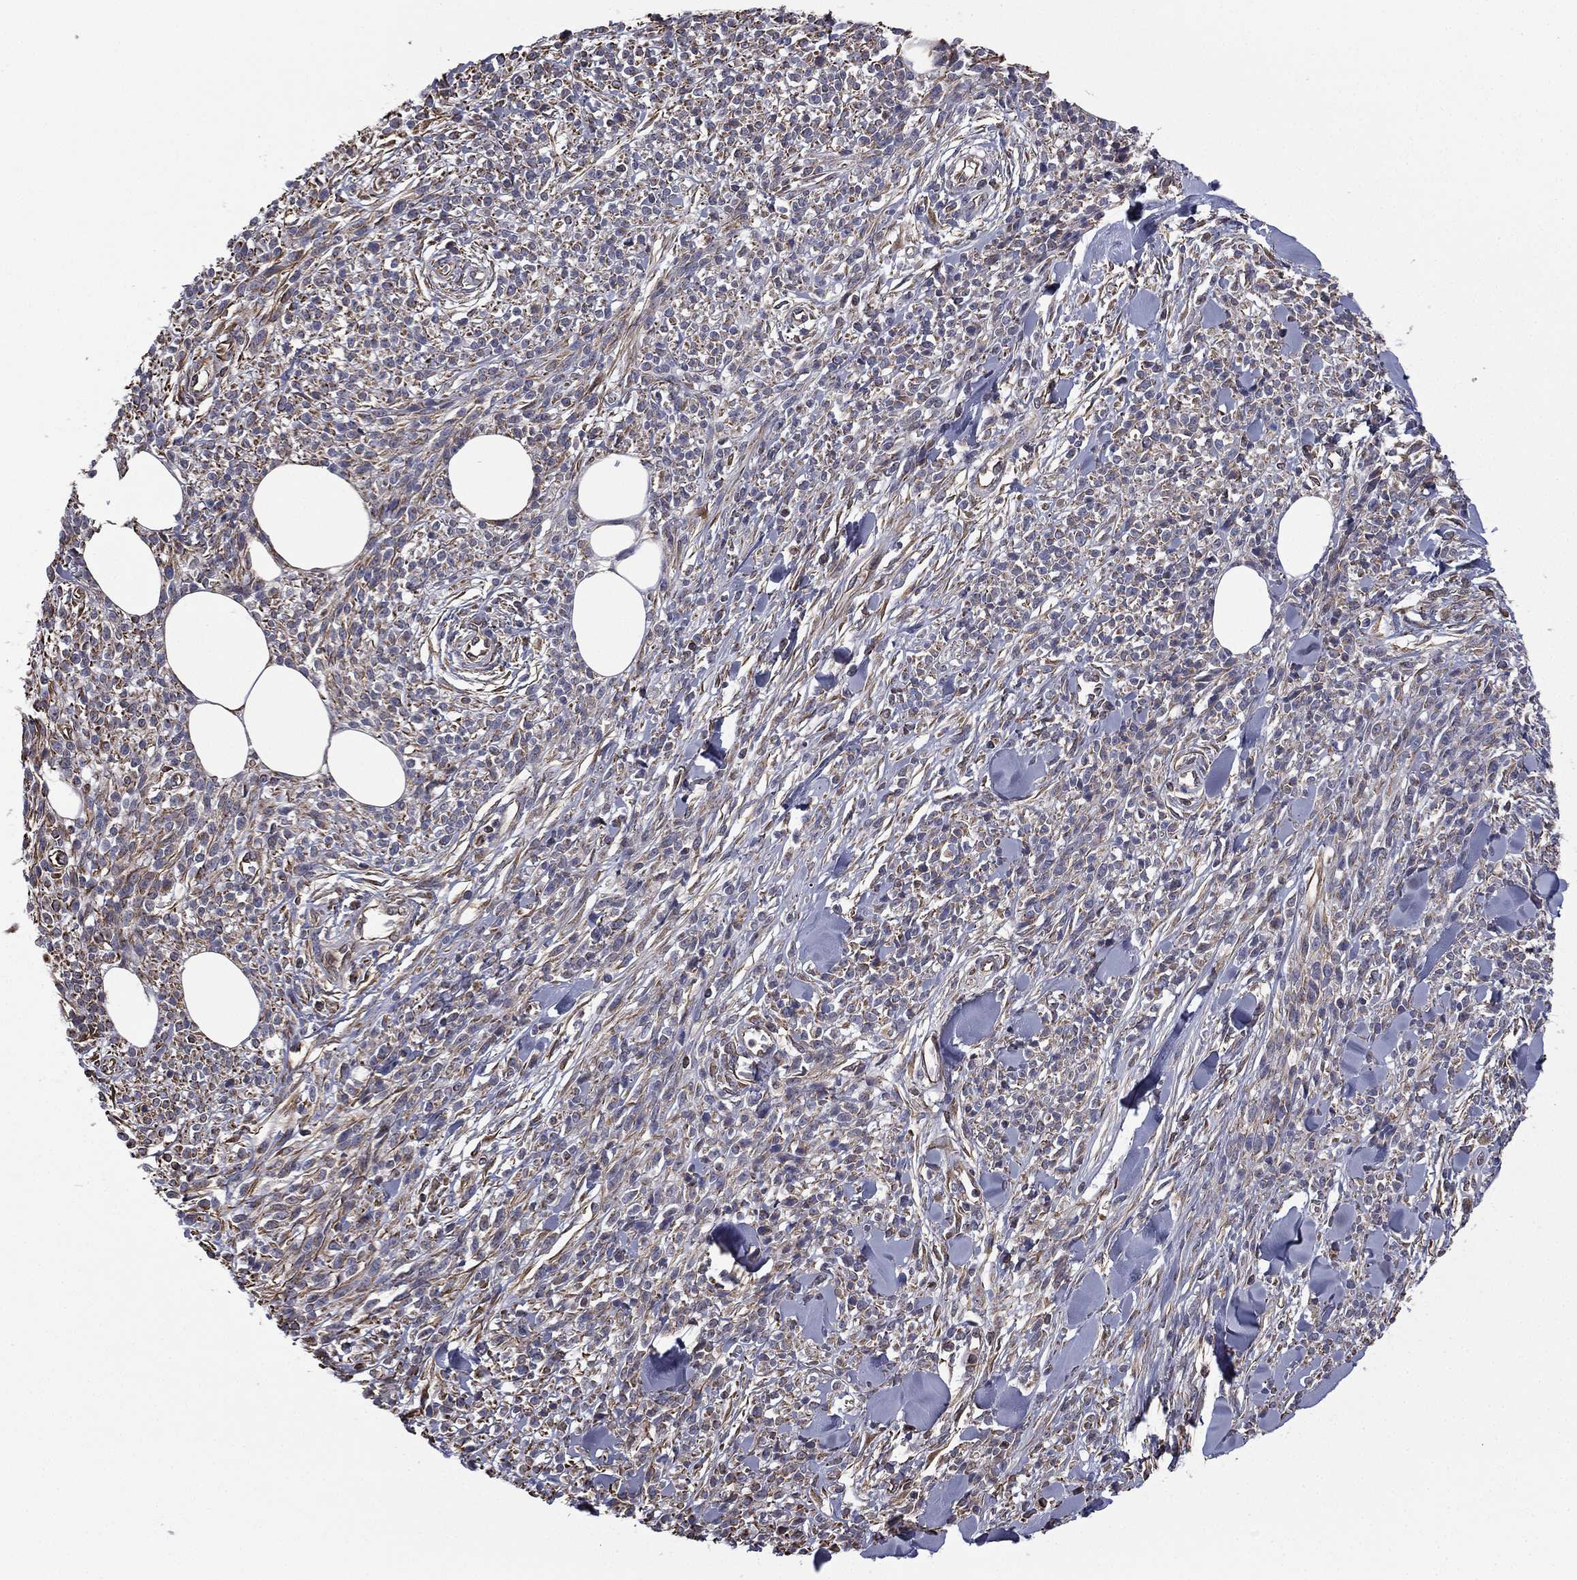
{"staining": {"intensity": "negative", "quantity": "none", "location": "none"}, "tissue": "melanoma", "cell_type": "Tumor cells", "image_type": "cancer", "snomed": [{"axis": "morphology", "description": "Malignant melanoma, NOS"}, {"axis": "topography", "description": "Skin"}, {"axis": "topography", "description": "Skin of trunk"}], "caption": "A high-resolution photomicrograph shows immunohistochemistry (IHC) staining of malignant melanoma, which reveals no significant positivity in tumor cells.", "gene": "SCUBE1", "patient": {"sex": "male", "age": 74}}